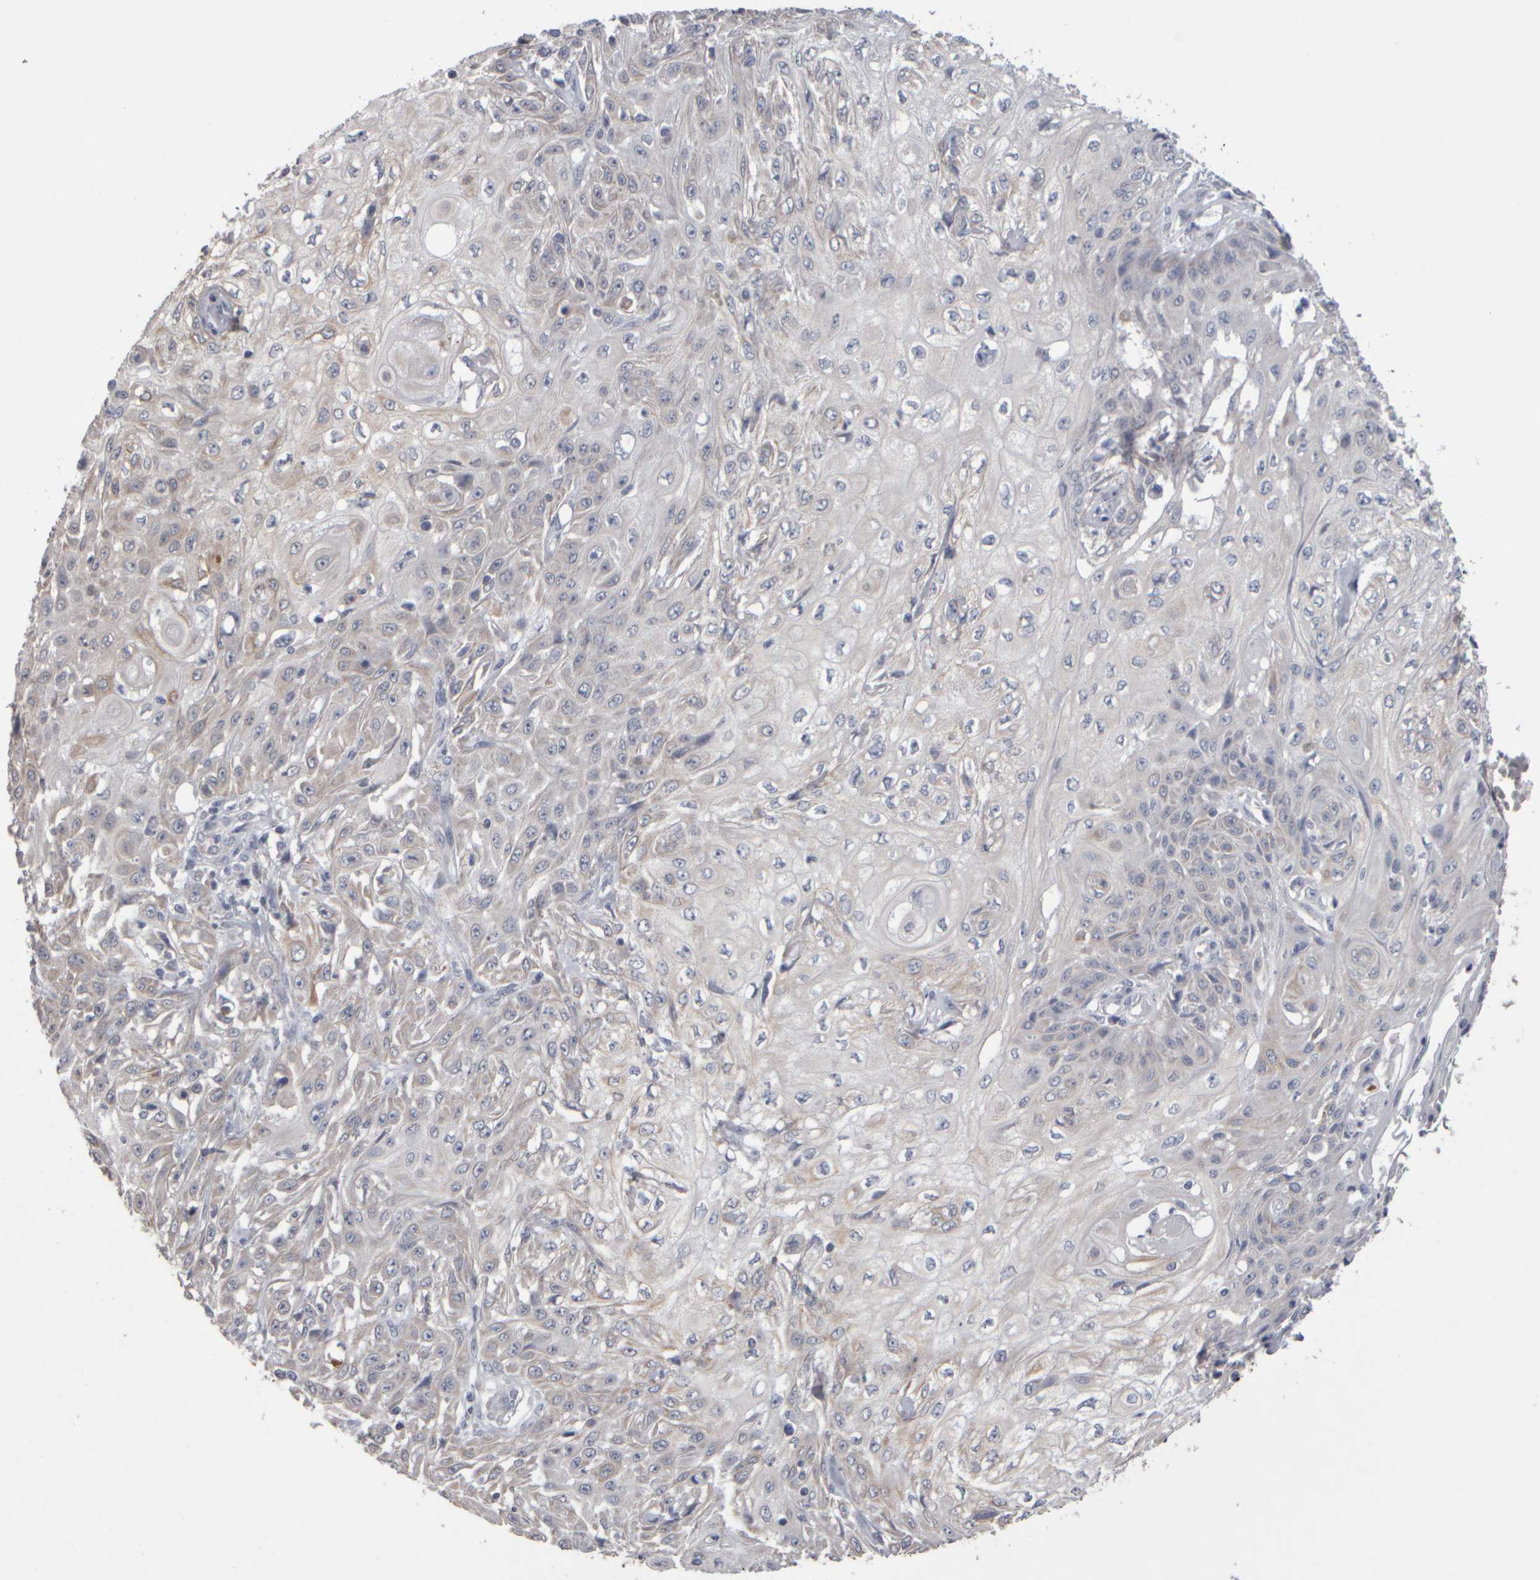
{"staining": {"intensity": "negative", "quantity": "none", "location": "none"}, "tissue": "skin cancer", "cell_type": "Tumor cells", "image_type": "cancer", "snomed": [{"axis": "morphology", "description": "Squamous cell carcinoma, NOS"}, {"axis": "morphology", "description": "Squamous cell carcinoma, metastatic, NOS"}, {"axis": "topography", "description": "Skin"}, {"axis": "topography", "description": "Lymph node"}], "caption": "DAB immunohistochemical staining of human skin cancer (squamous cell carcinoma) reveals no significant positivity in tumor cells.", "gene": "EPHX2", "patient": {"sex": "male", "age": 75}}